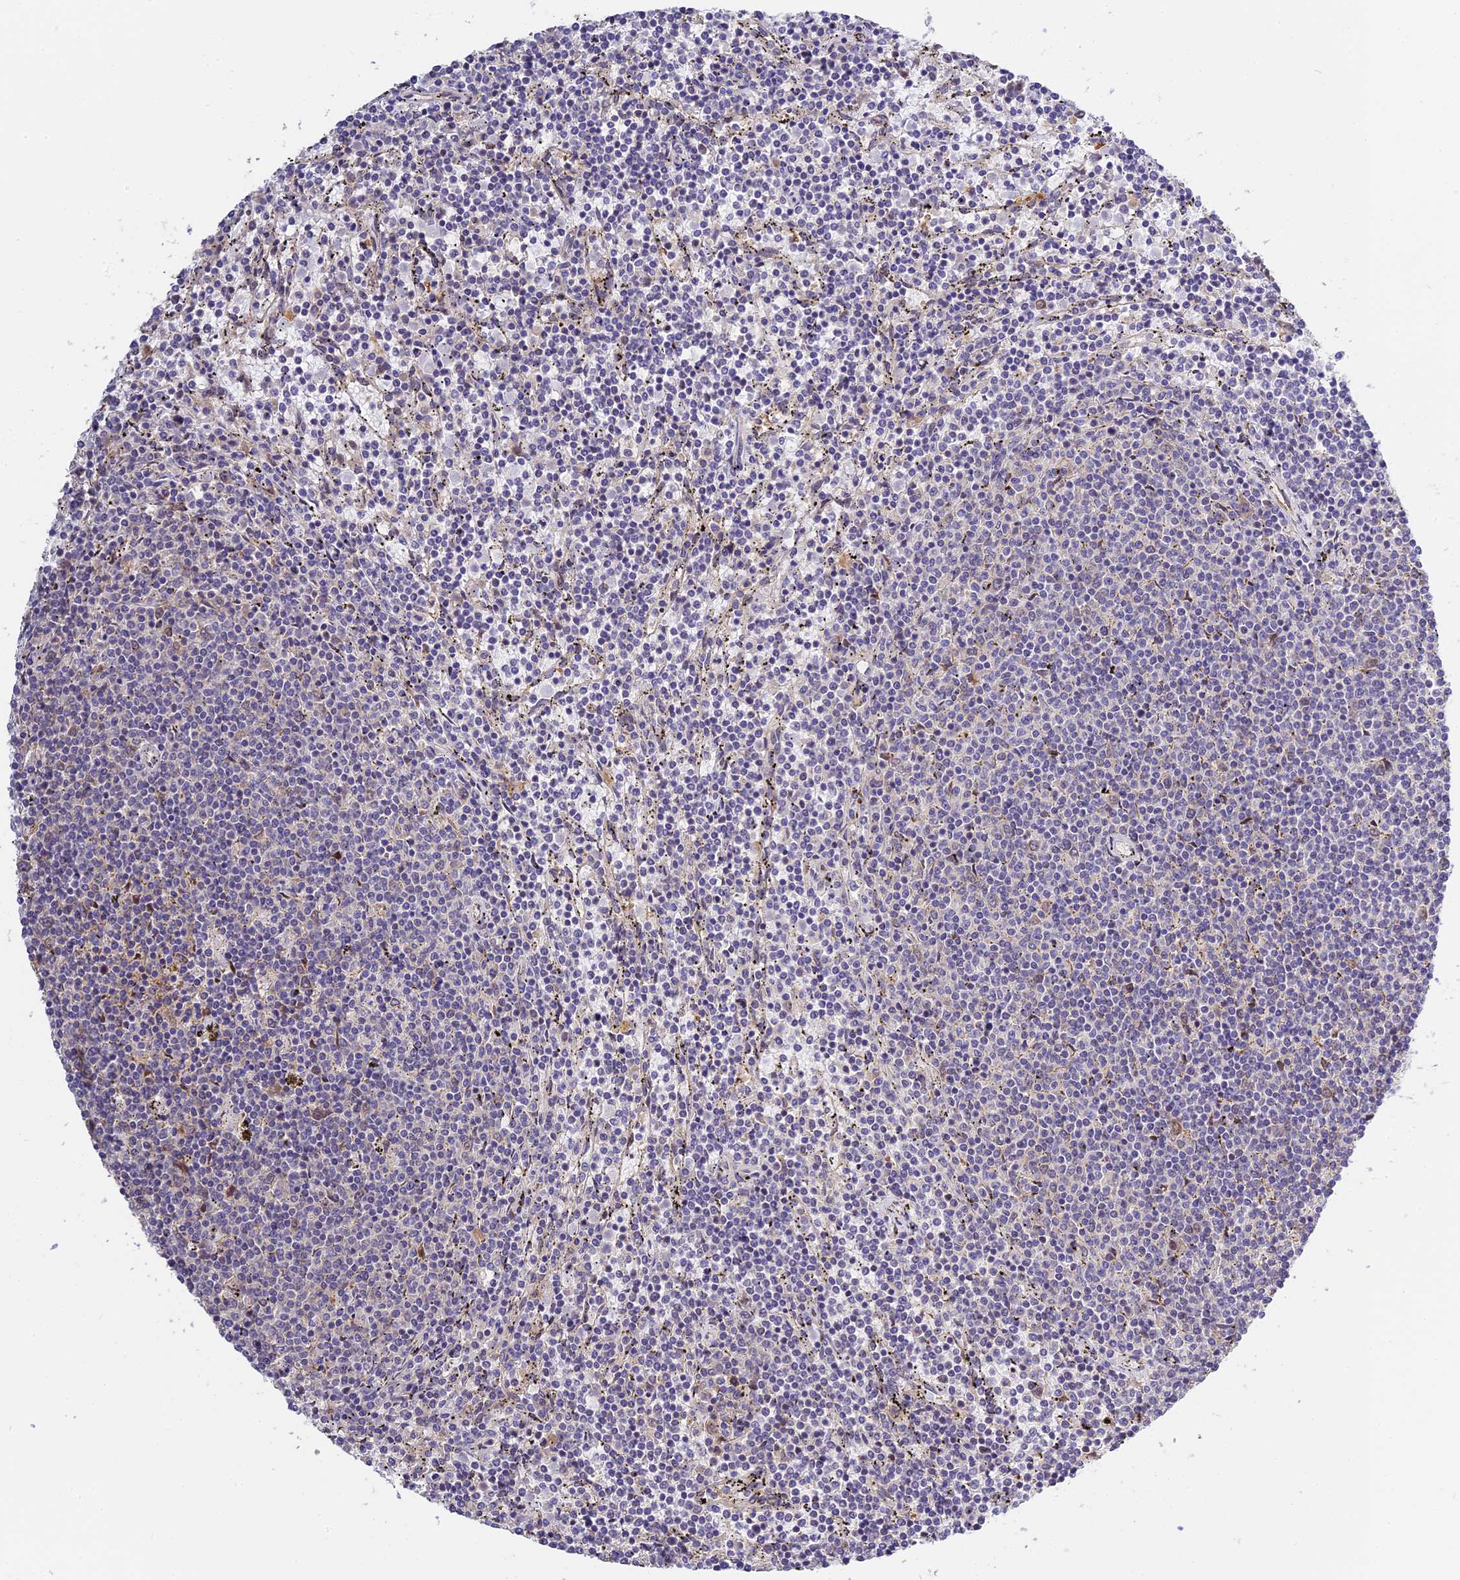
{"staining": {"intensity": "negative", "quantity": "none", "location": "none"}, "tissue": "lymphoma", "cell_type": "Tumor cells", "image_type": "cancer", "snomed": [{"axis": "morphology", "description": "Malignant lymphoma, non-Hodgkin's type, Low grade"}, {"axis": "topography", "description": "Spleen"}], "caption": "Tumor cells show no significant positivity in lymphoma.", "gene": "BSCL2", "patient": {"sex": "female", "age": 50}}